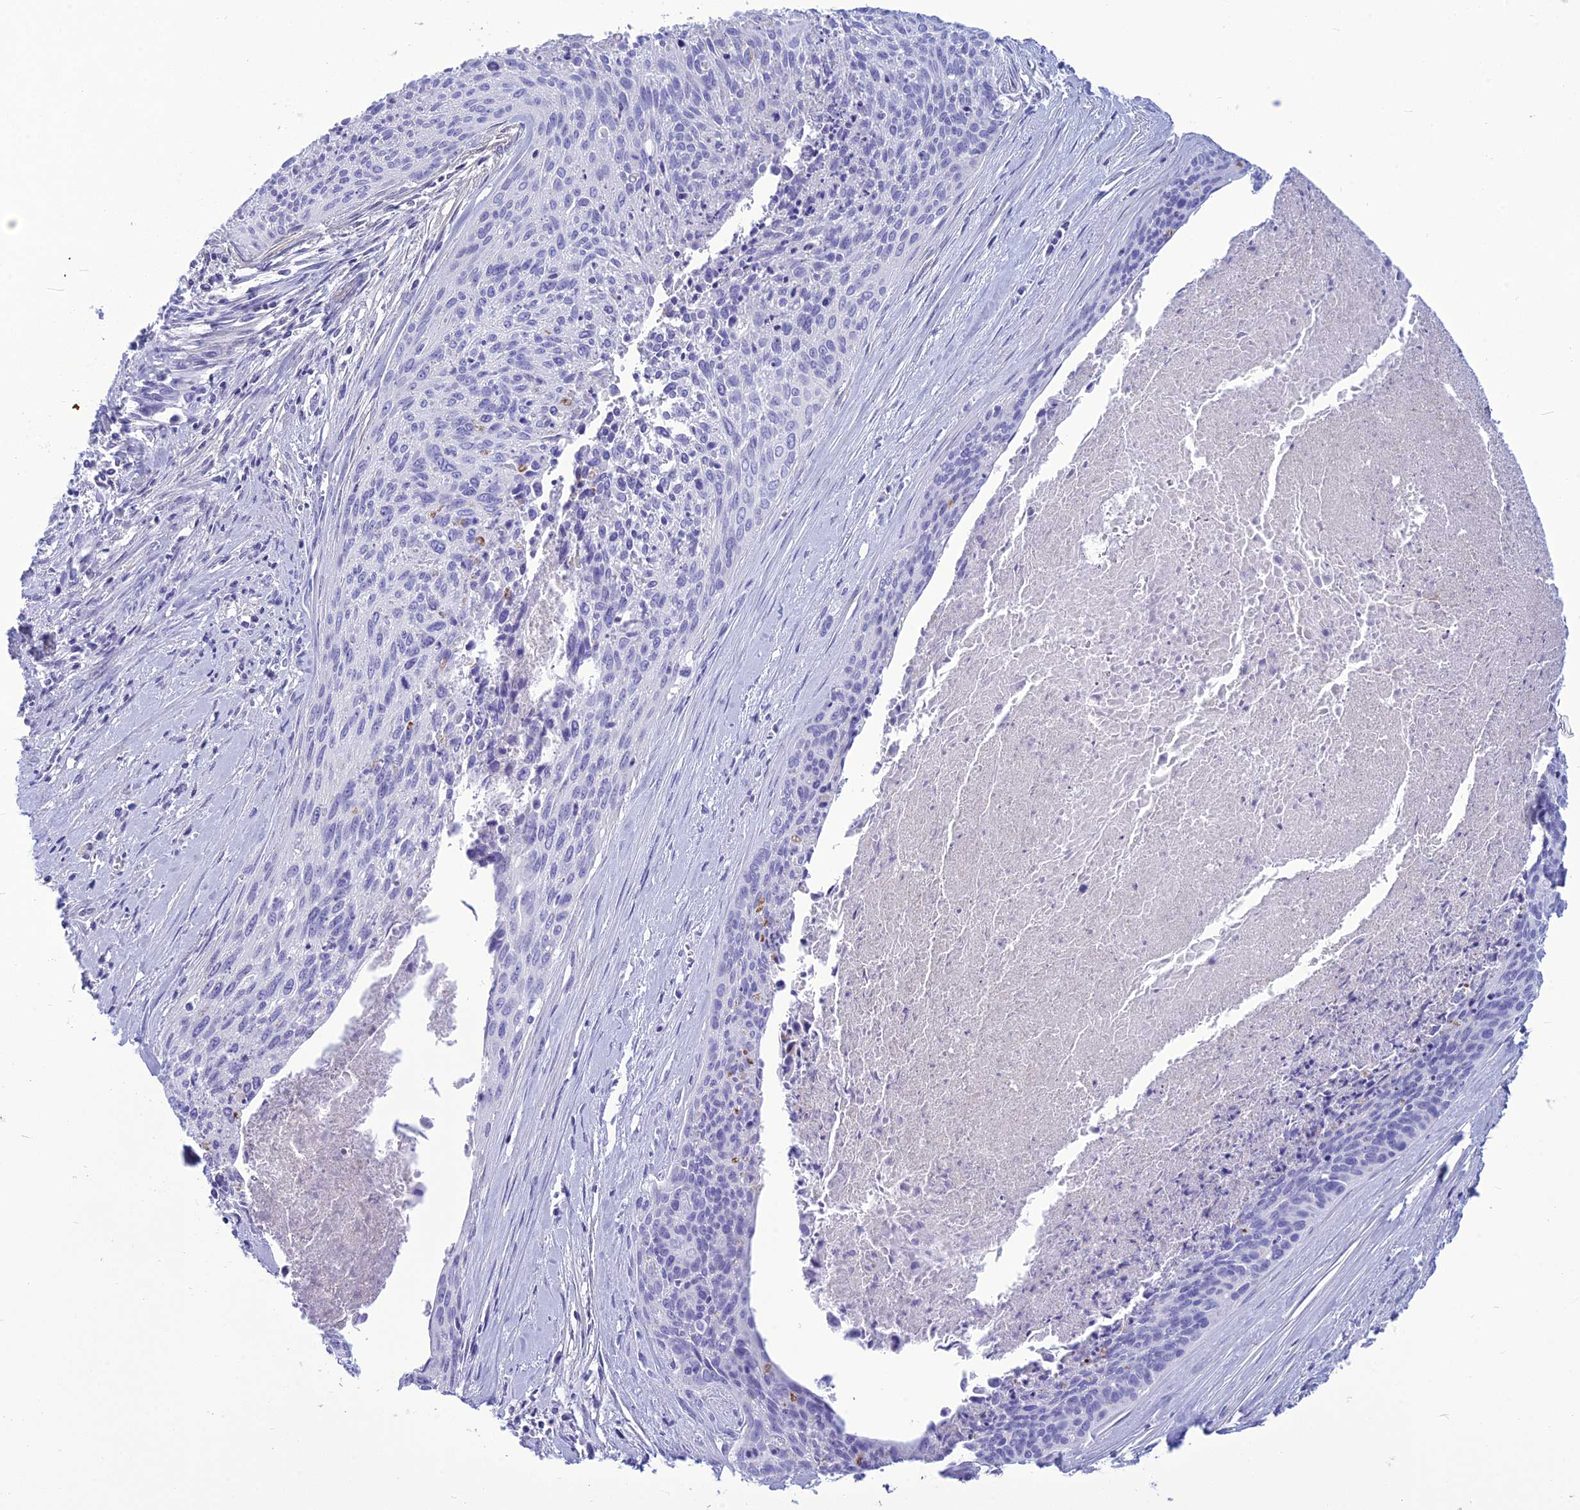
{"staining": {"intensity": "negative", "quantity": "none", "location": "none"}, "tissue": "cervical cancer", "cell_type": "Tumor cells", "image_type": "cancer", "snomed": [{"axis": "morphology", "description": "Squamous cell carcinoma, NOS"}, {"axis": "topography", "description": "Cervix"}], "caption": "High power microscopy micrograph of an immunohistochemistry (IHC) micrograph of cervical squamous cell carcinoma, revealing no significant expression in tumor cells.", "gene": "BBS2", "patient": {"sex": "female", "age": 55}}